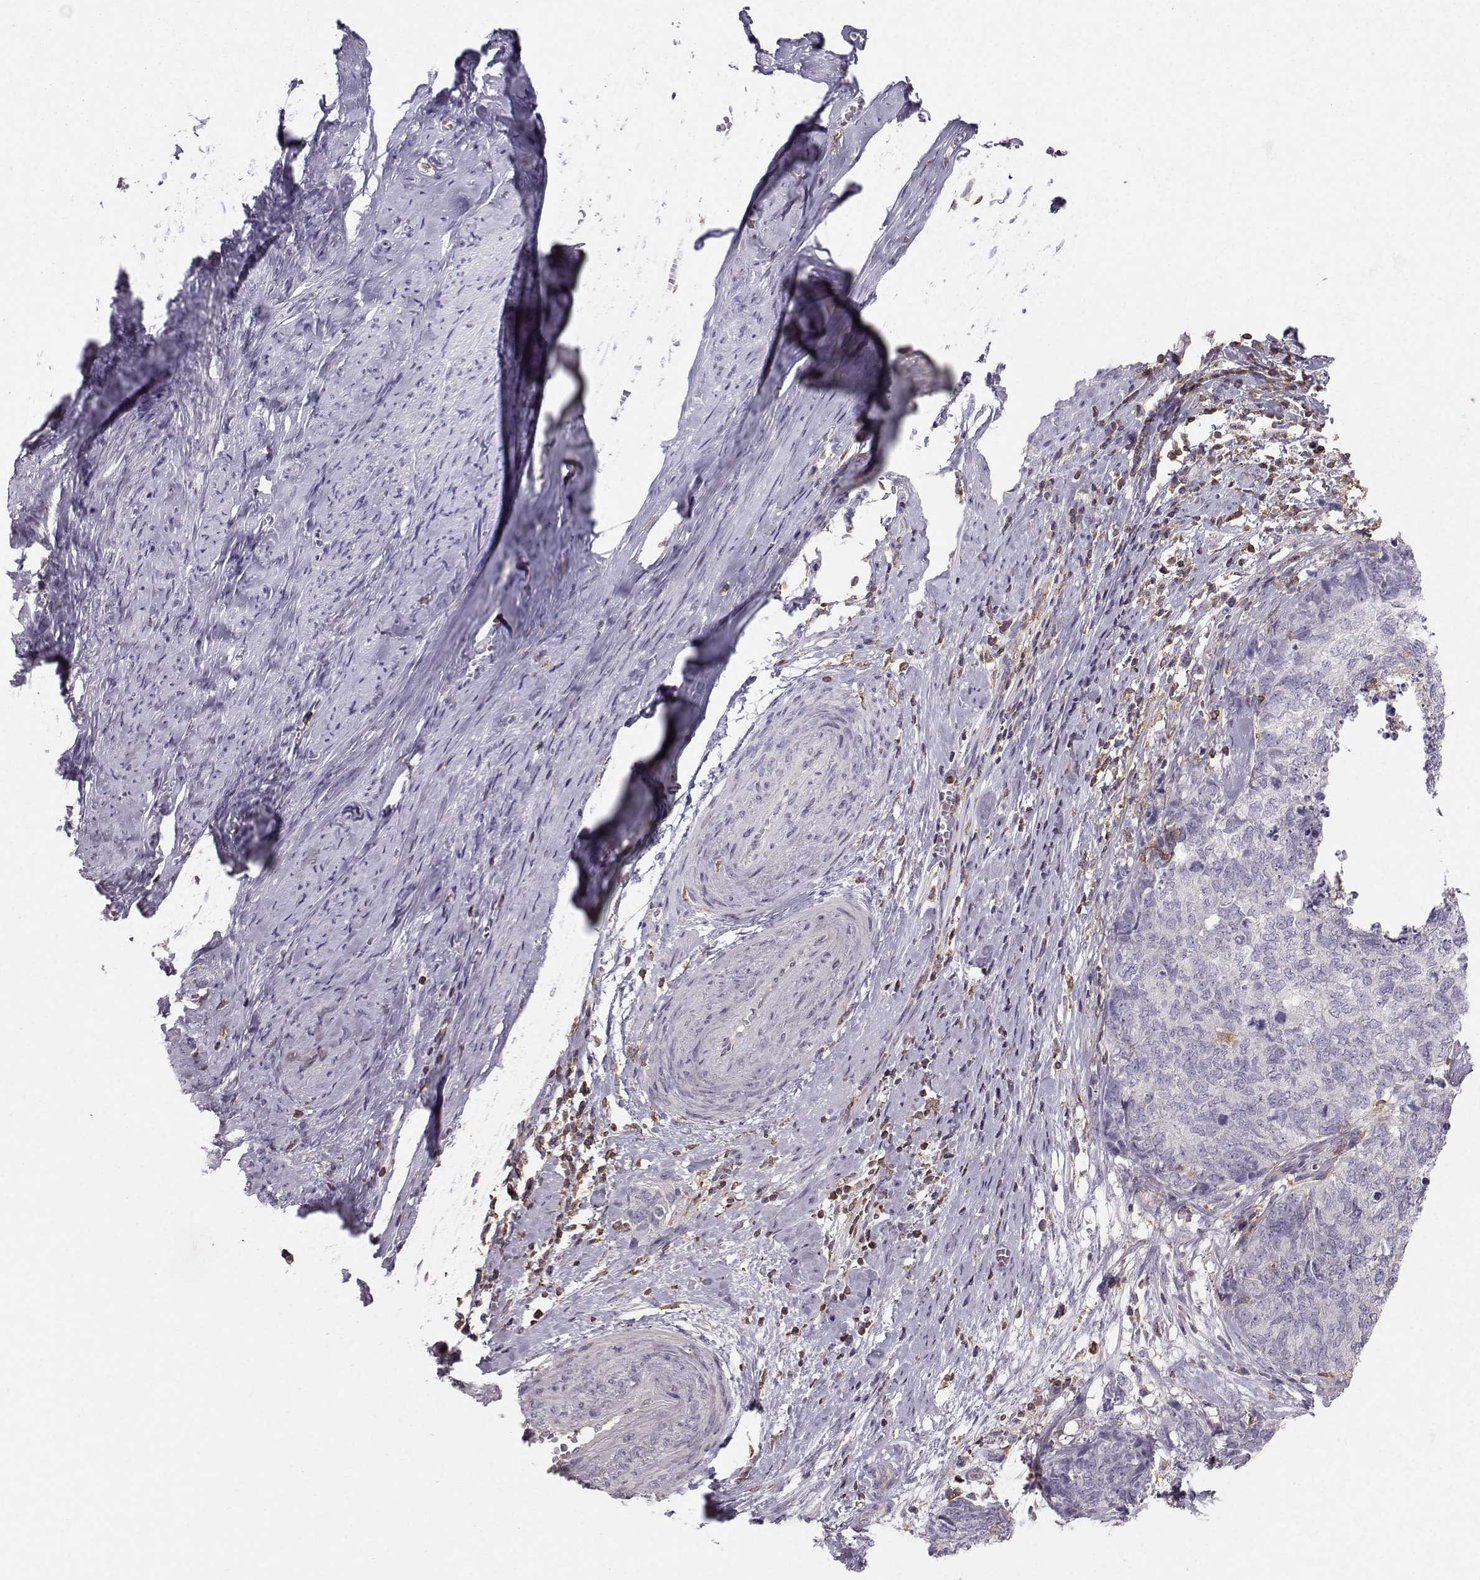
{"staining": {"intensity": "negative", "quantity": "none", "location": "none"}, "tissue": "cervical cancer", "cell_type": "Tumor cells", "image_type": "cancer", "snomed": [{"axis": "morphology", "description": "Squamous cell carcinoma, NOS"}, {"axis": "topography", "description": "Cervix"}], "caption": "Immunohistochemical staining of human cervical cancer displays no significant expression in tumor cells.", "gene": "ZBTB32", "patient": {"sex": "female", "age": 63}}